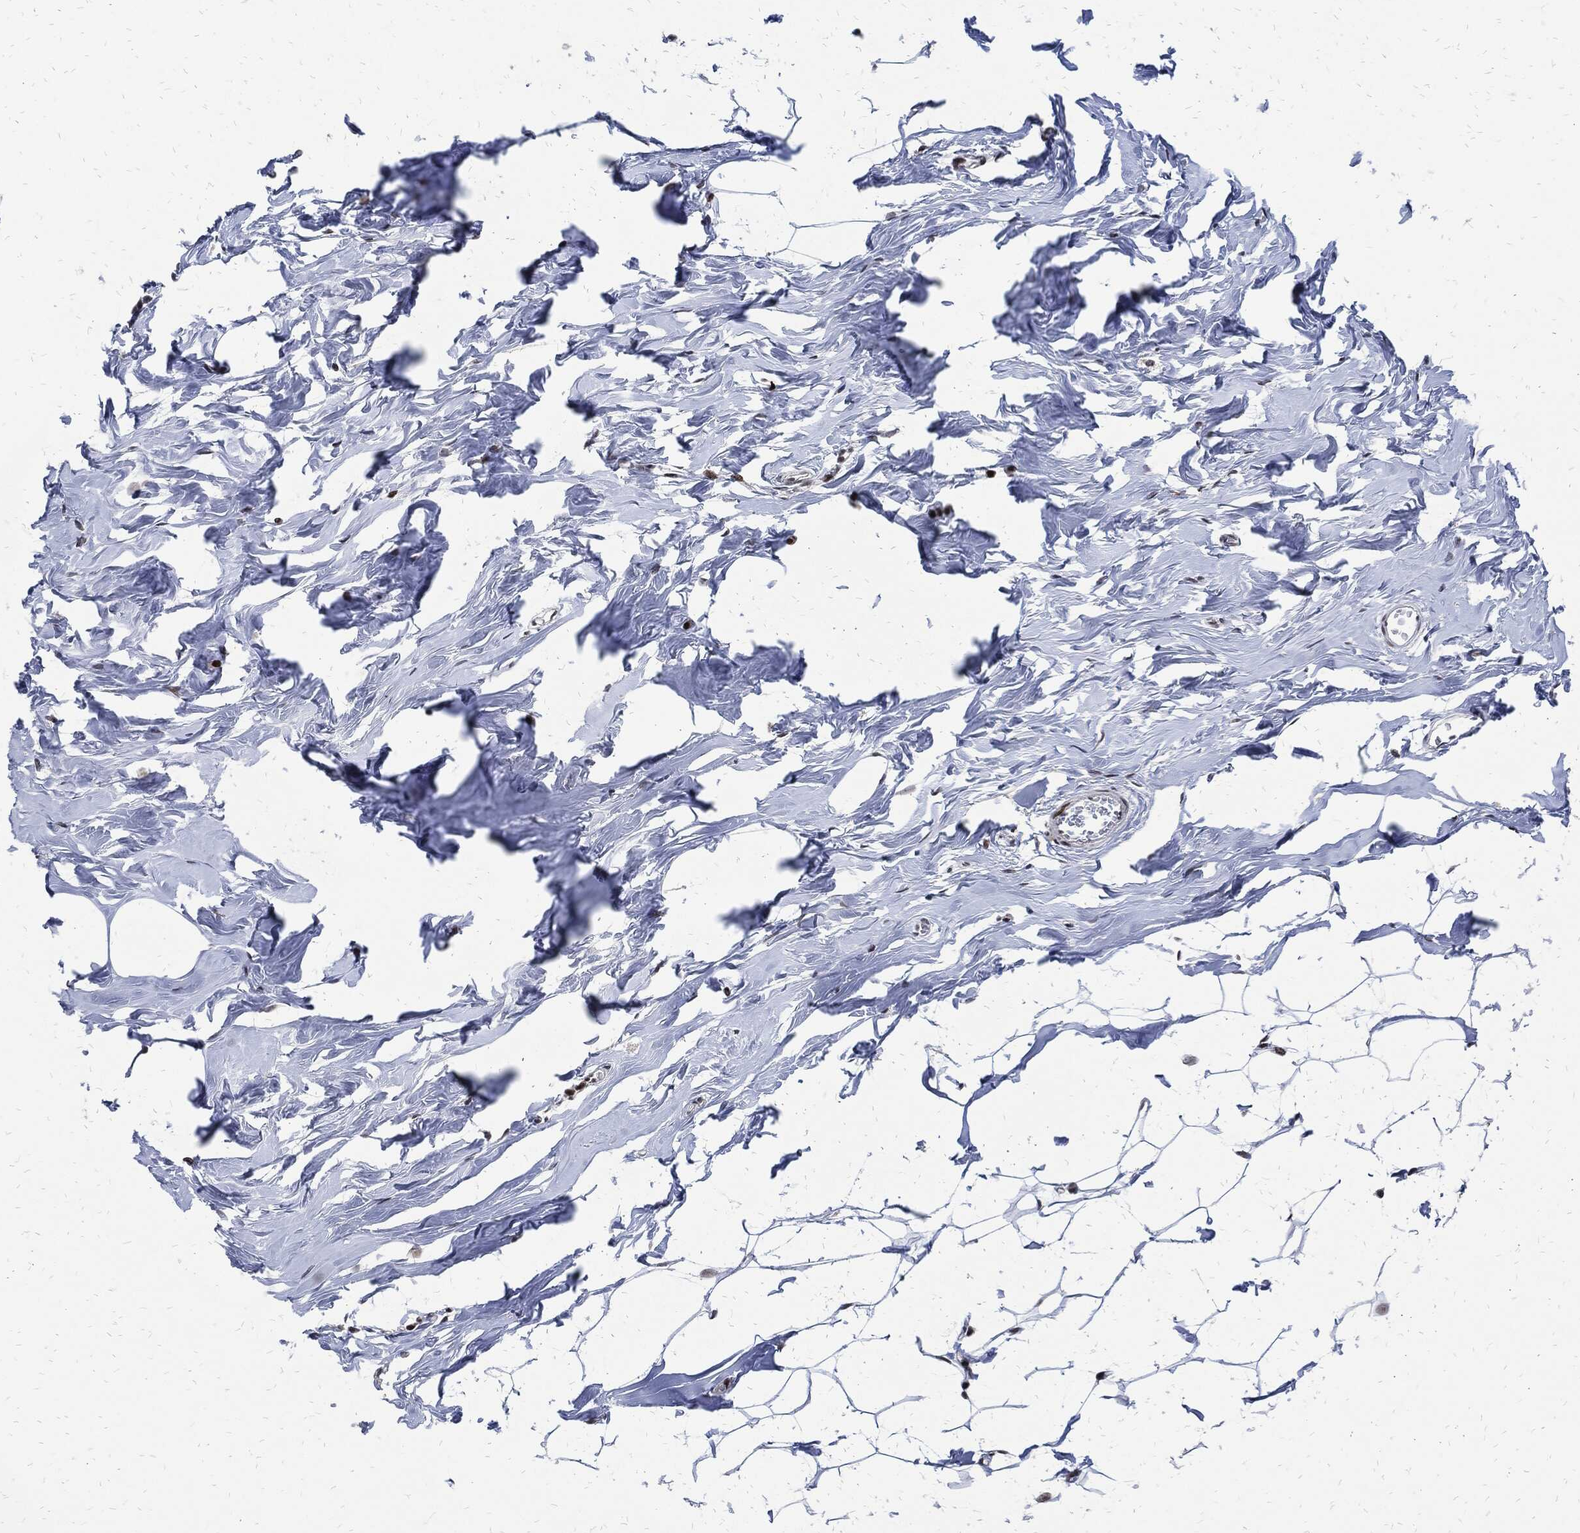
{"staining": {"intensity": "negative", "quantity": "none", "location": "none"}, "tissue": "breast", "cell_type": "Adipocytes", "image_type": "normal", "snomed": [{"axis": "morphology", "description": "Normal tissue, NOS"}, {"axis": "morphology", "description": "Lobular carcinoma, in situ"}, {"axis": "topography", "description": "Breast"}], "caption": "DAB (3,3'-diaminobenzidine) immunohistochemical staining of benign breast shows no significant staining in adipocytes. (DAB immunohistochemistry, high magnification).", "gene": "ZNF775", "patient": {"sex": "female", "age": 35}}